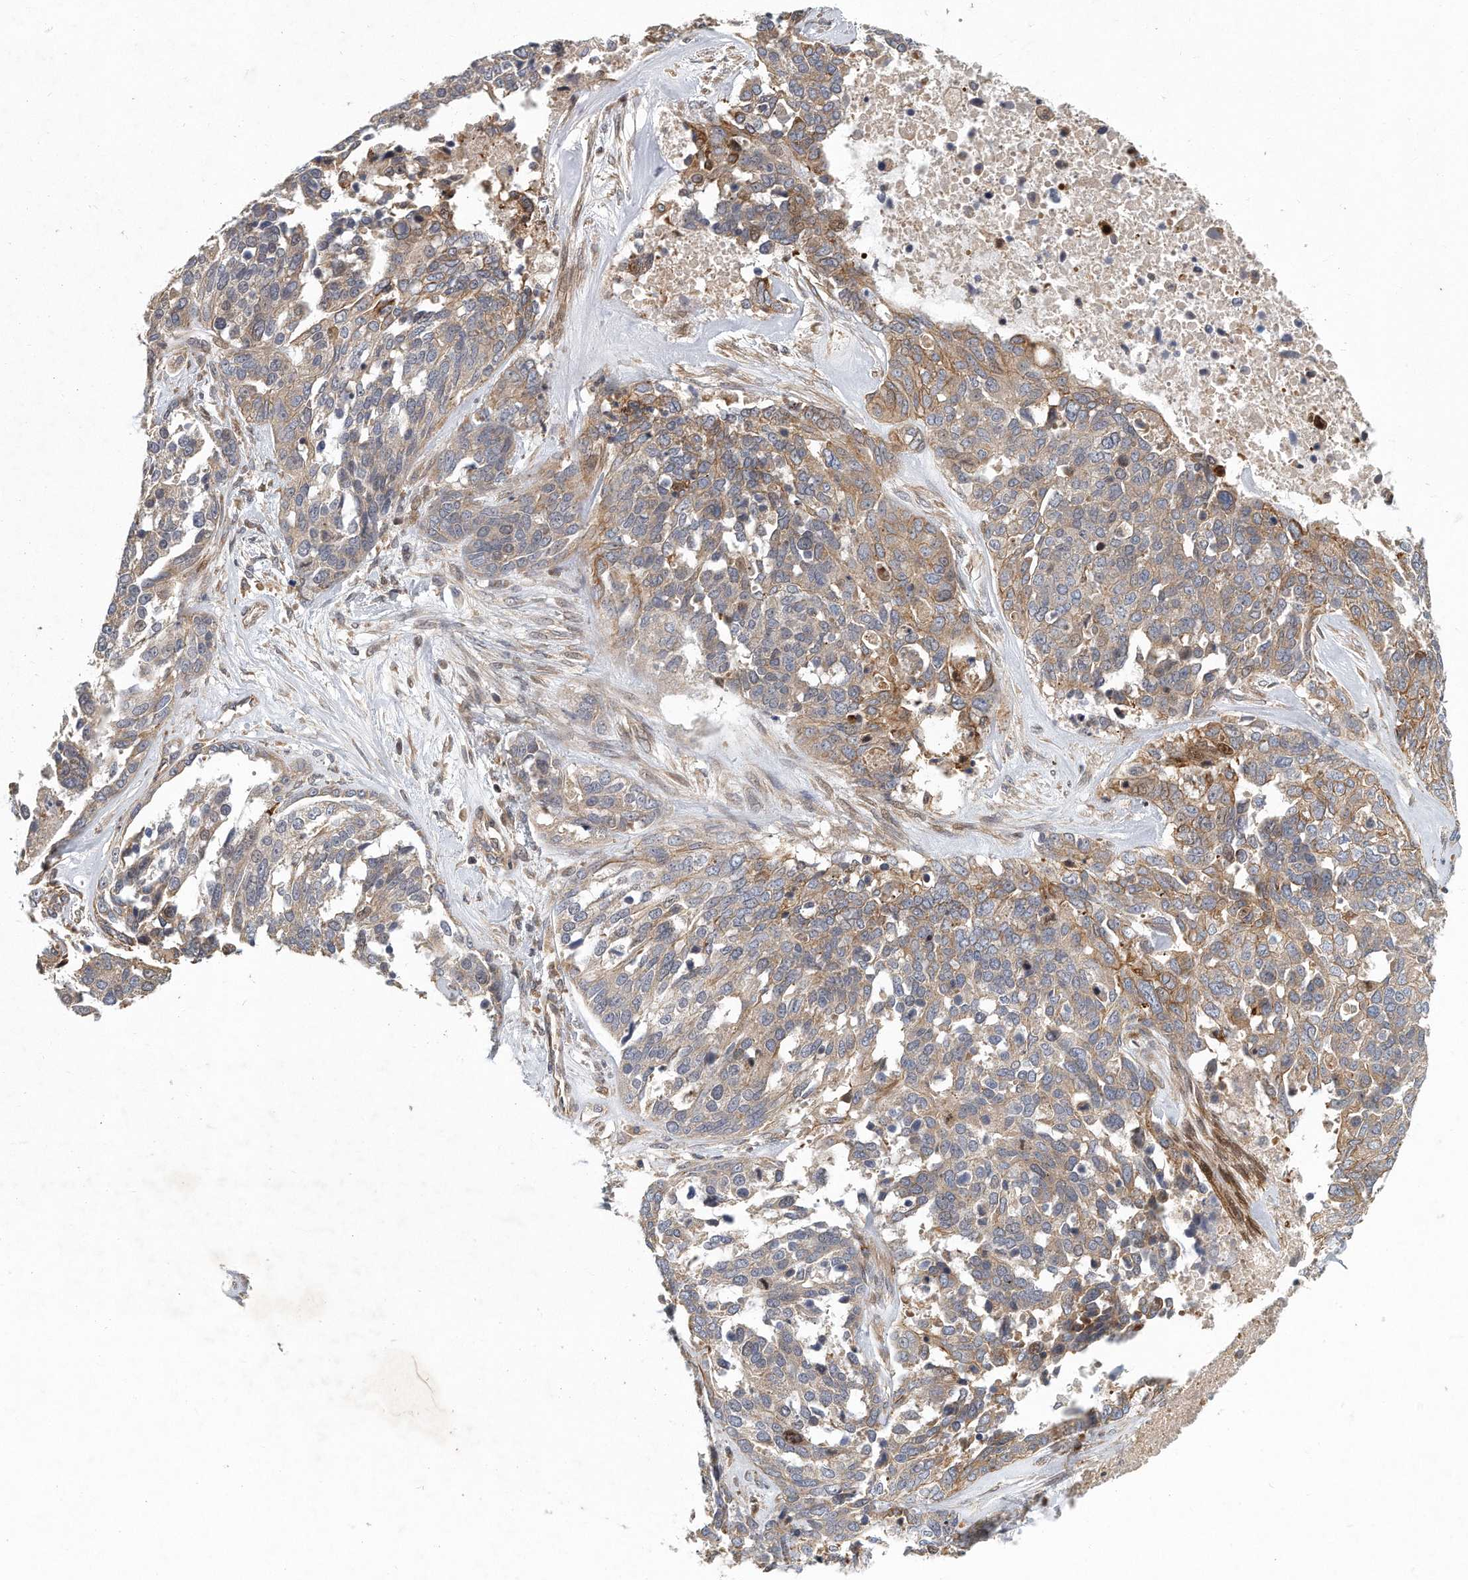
{"staining": {"intensity": "moderate", "quantity": "25%-75%", "location": "cytoplasmic/membranous"}, "tissue": "ovarian cancer", "cell_type": "Tumor cells", "image_type": "cancer", "snomed": [{"axis": "morphology", "description": "Cystadenocarcinoma, serous, NOS"}, {"axis": "topography", "description": "Ovary"}], "caption": "Human ovarian serous cystadenocarcinoma stained with a brown dye shows moderate cytoplasmic/membranous positive staining in approximately 25%-75% of tumor cells.", "gene": "PCDH8", "patient": {"sex": "female", "age": 44}}